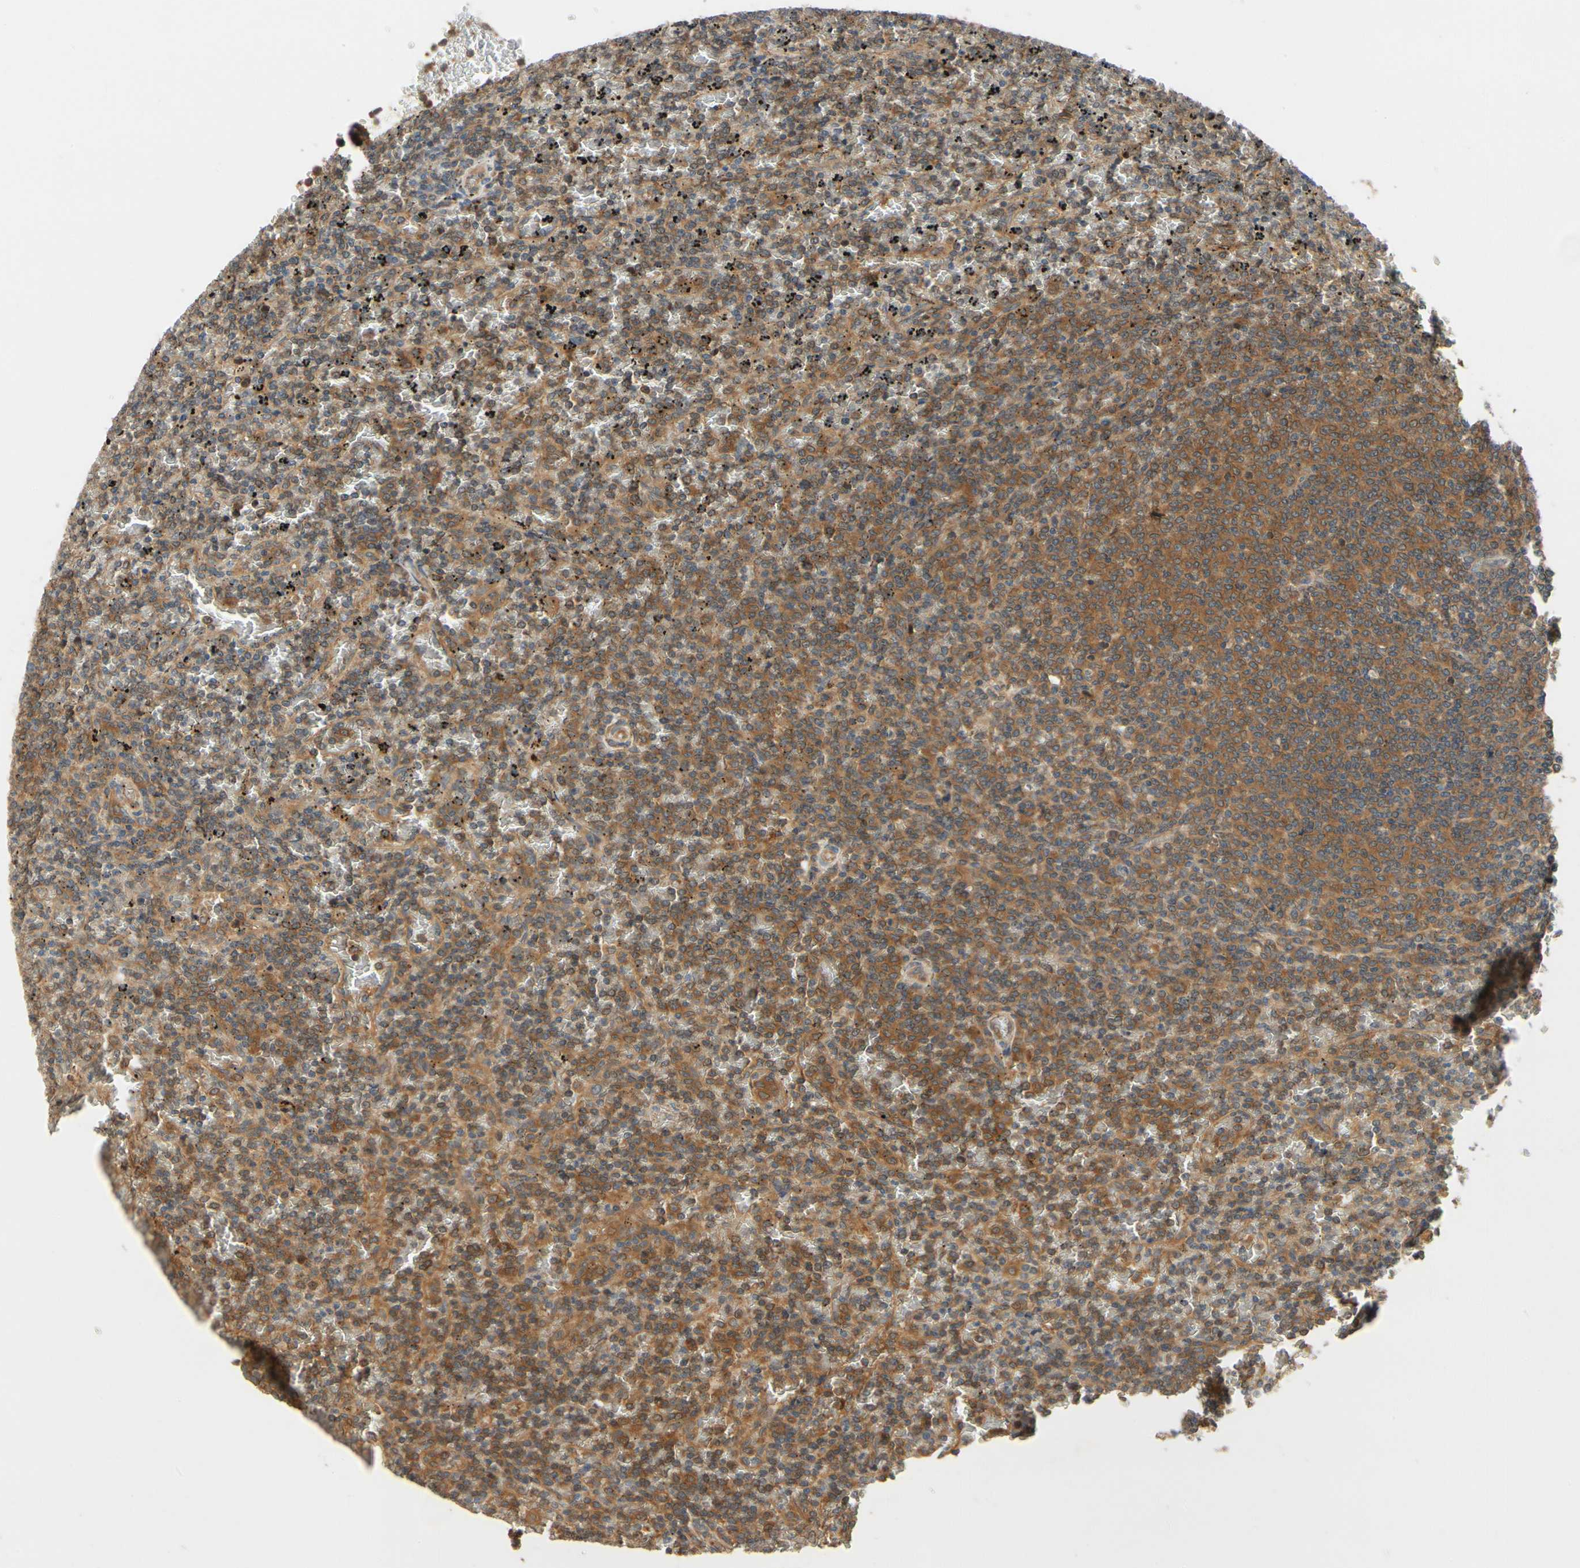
{"staining": {"intensity": "moderate", "quantity": ">75%", "location": "cytoplasmic/membranous"}, "tissue": "lymphoma", "cell_type": "Tumor cells", "image_type": "cancer", "snomed": [{"axis": "morphology", "description": "Malignant lymphoma, non-Hodgkin's type, Low grade"}, {"axis": "topography", "description": "Spleen"}], "caption": "High-power microscopy captured an IHC micrograph of malignant lymphoma, non-Hodgkin's type (low-grade), revealing moderate cytoplasmic/membranous positivity in about >75% of tumor cells.", "gene": "TDRP", "patient": {"sex": "female", "age": 77}}